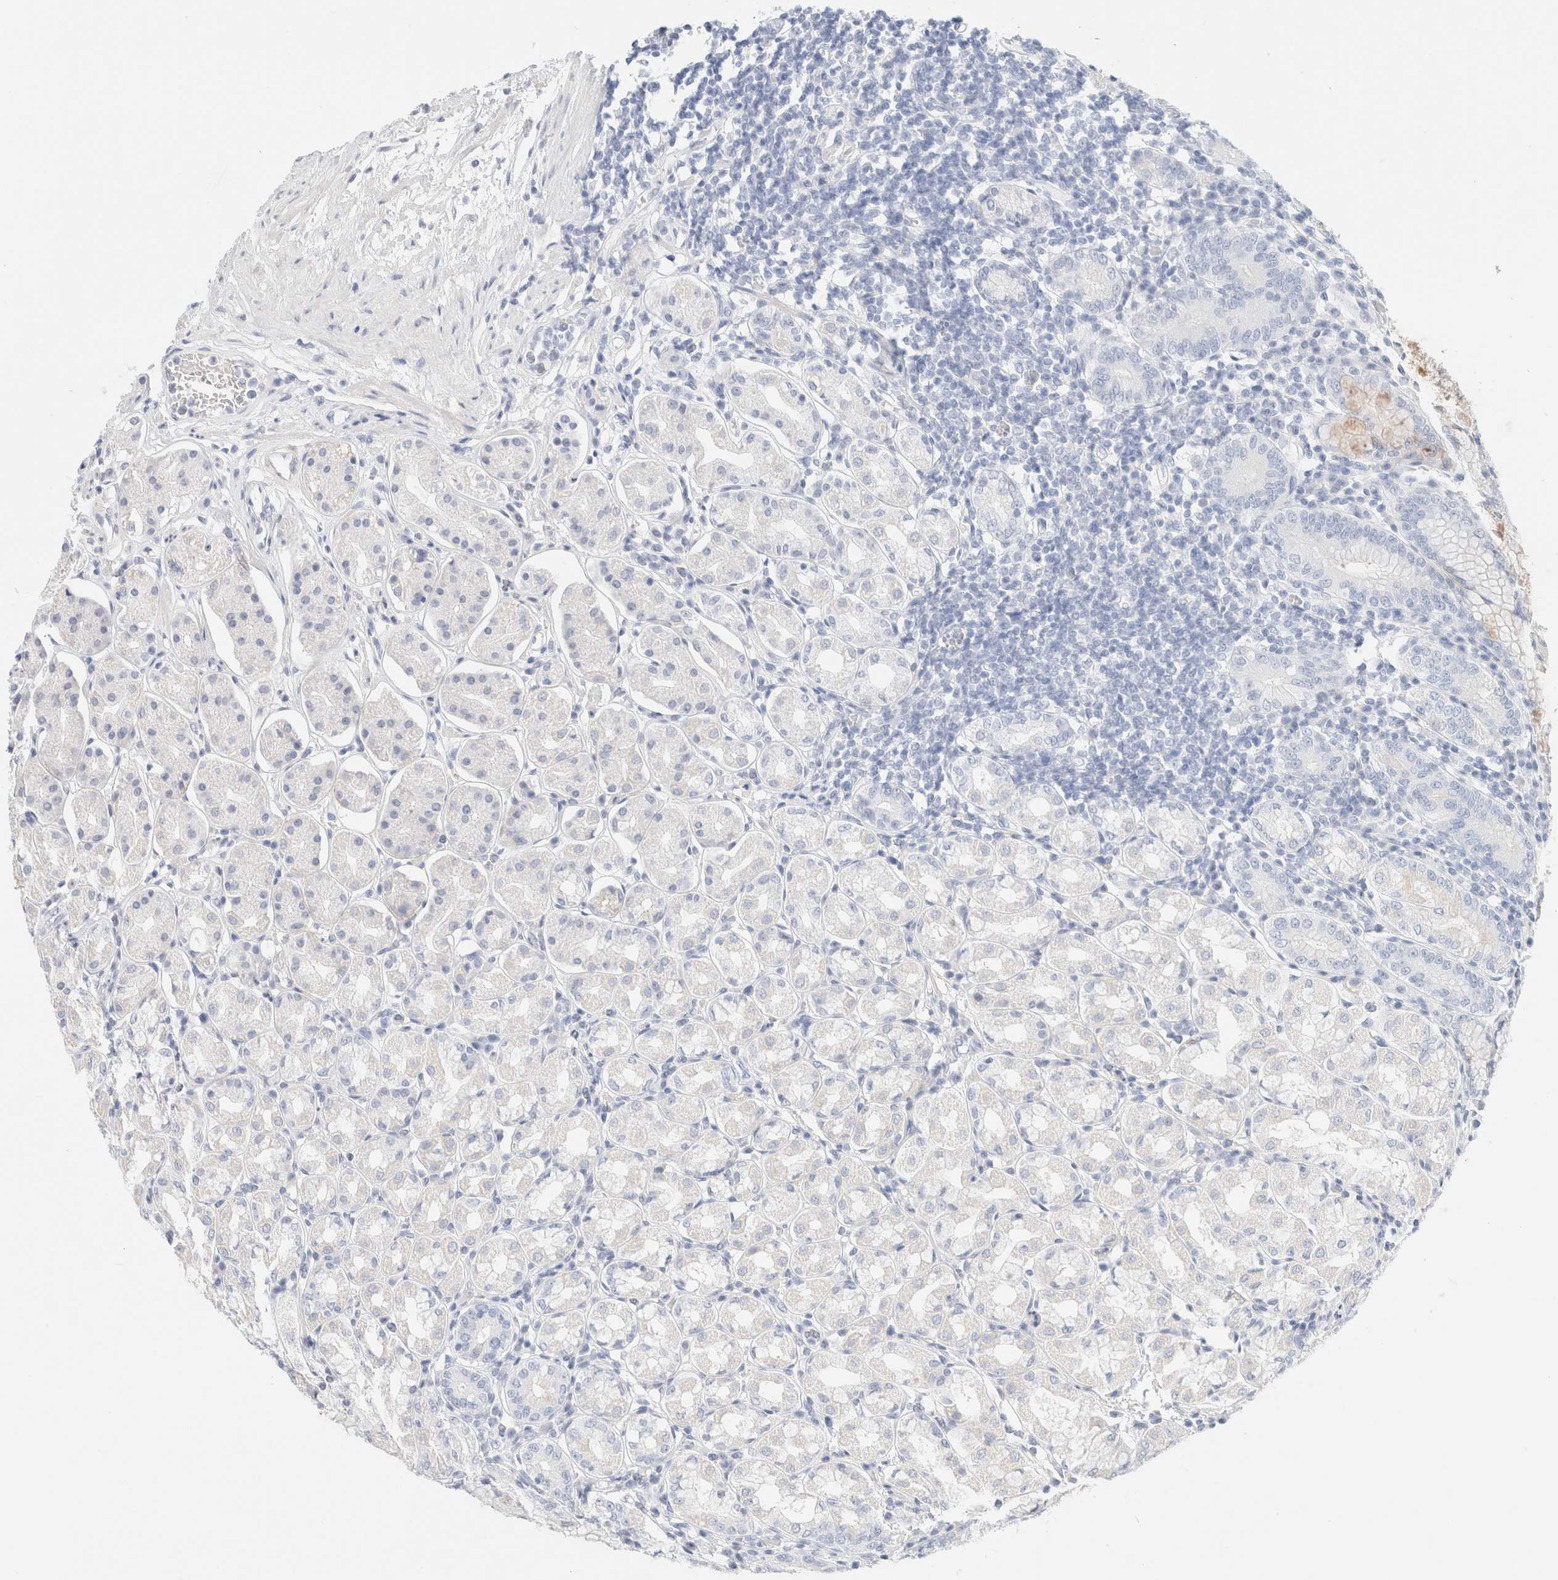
{"staining": {"intensity": "negative", "quantity": "none", "location": "none"}, "tissue": "stomach", "cell_type": "Glandular cells", "image_type": "normal", "snomed": [{"axis": "morphology", "description": "Normal tissue, NOS"}, {"axis": "topography", "description": "Stomach"}, {"axis": "topography", "description": "Stomach, lower"}], "caption": "High power microscopy histopathology image of an IHC histopathology image of unremarkable stomach, revealing no significant expression in glandular cells.", "gene": "DPYS", "patient": {"sex": "female", "age": 56}}